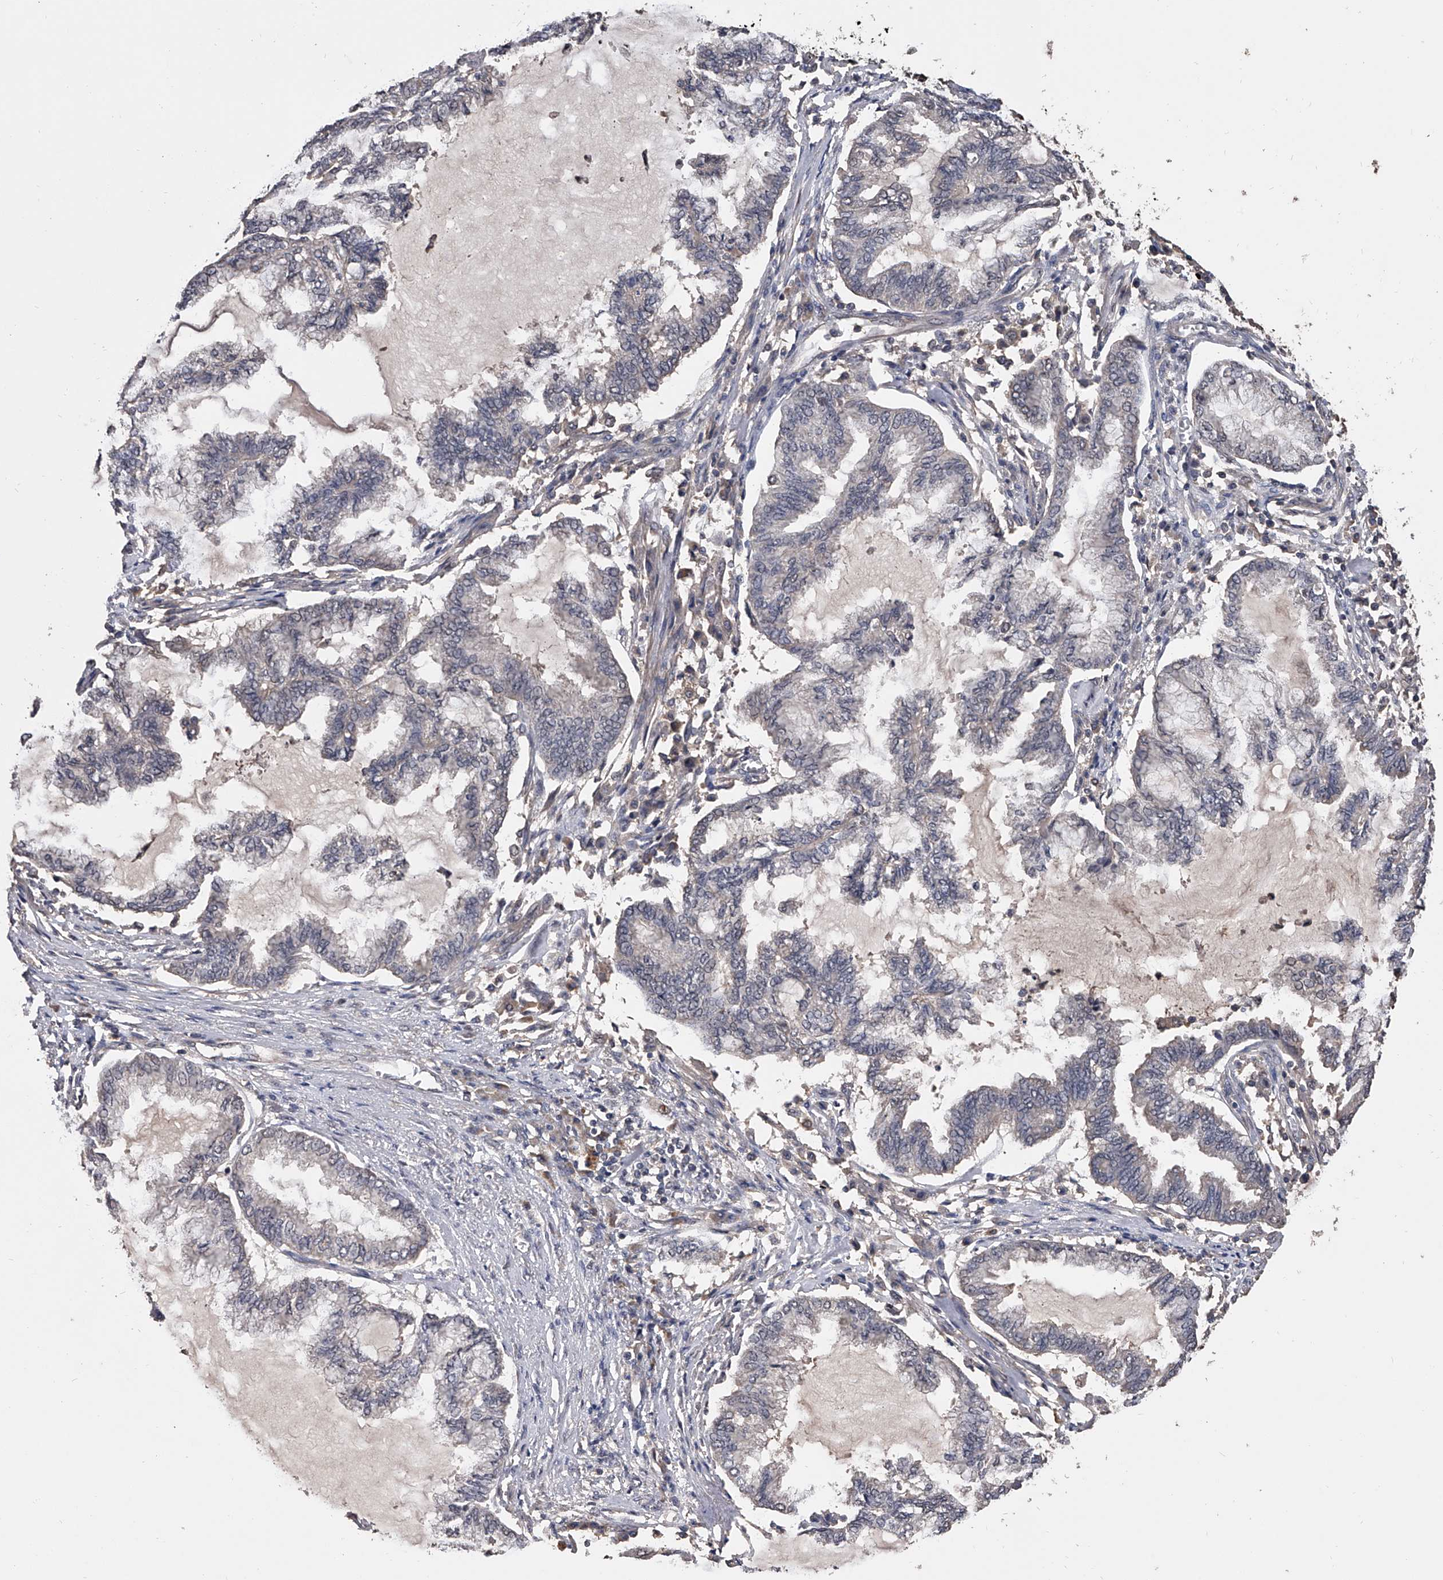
{"staining": {"intensity": "negative", "quantity": "none", "location": "none"}, "tissue": "endometrial cancer", "cell_type": "Tumor cells", "image_type": "cancer", "snomed": [{"axis": "morphology", "description": "Adenocarcinoma, NOS"}, {"axis": "topography", "description": "Endometrium"}], "caption": "This image is of endometrial cancer stained with immunohistochemistry to label a protein in brown with the nuclei are counter-stained blue. There is no expression in tumor cells.", "gene": "EFCAB7", "patient": {"sex": "female", "age": 86}}